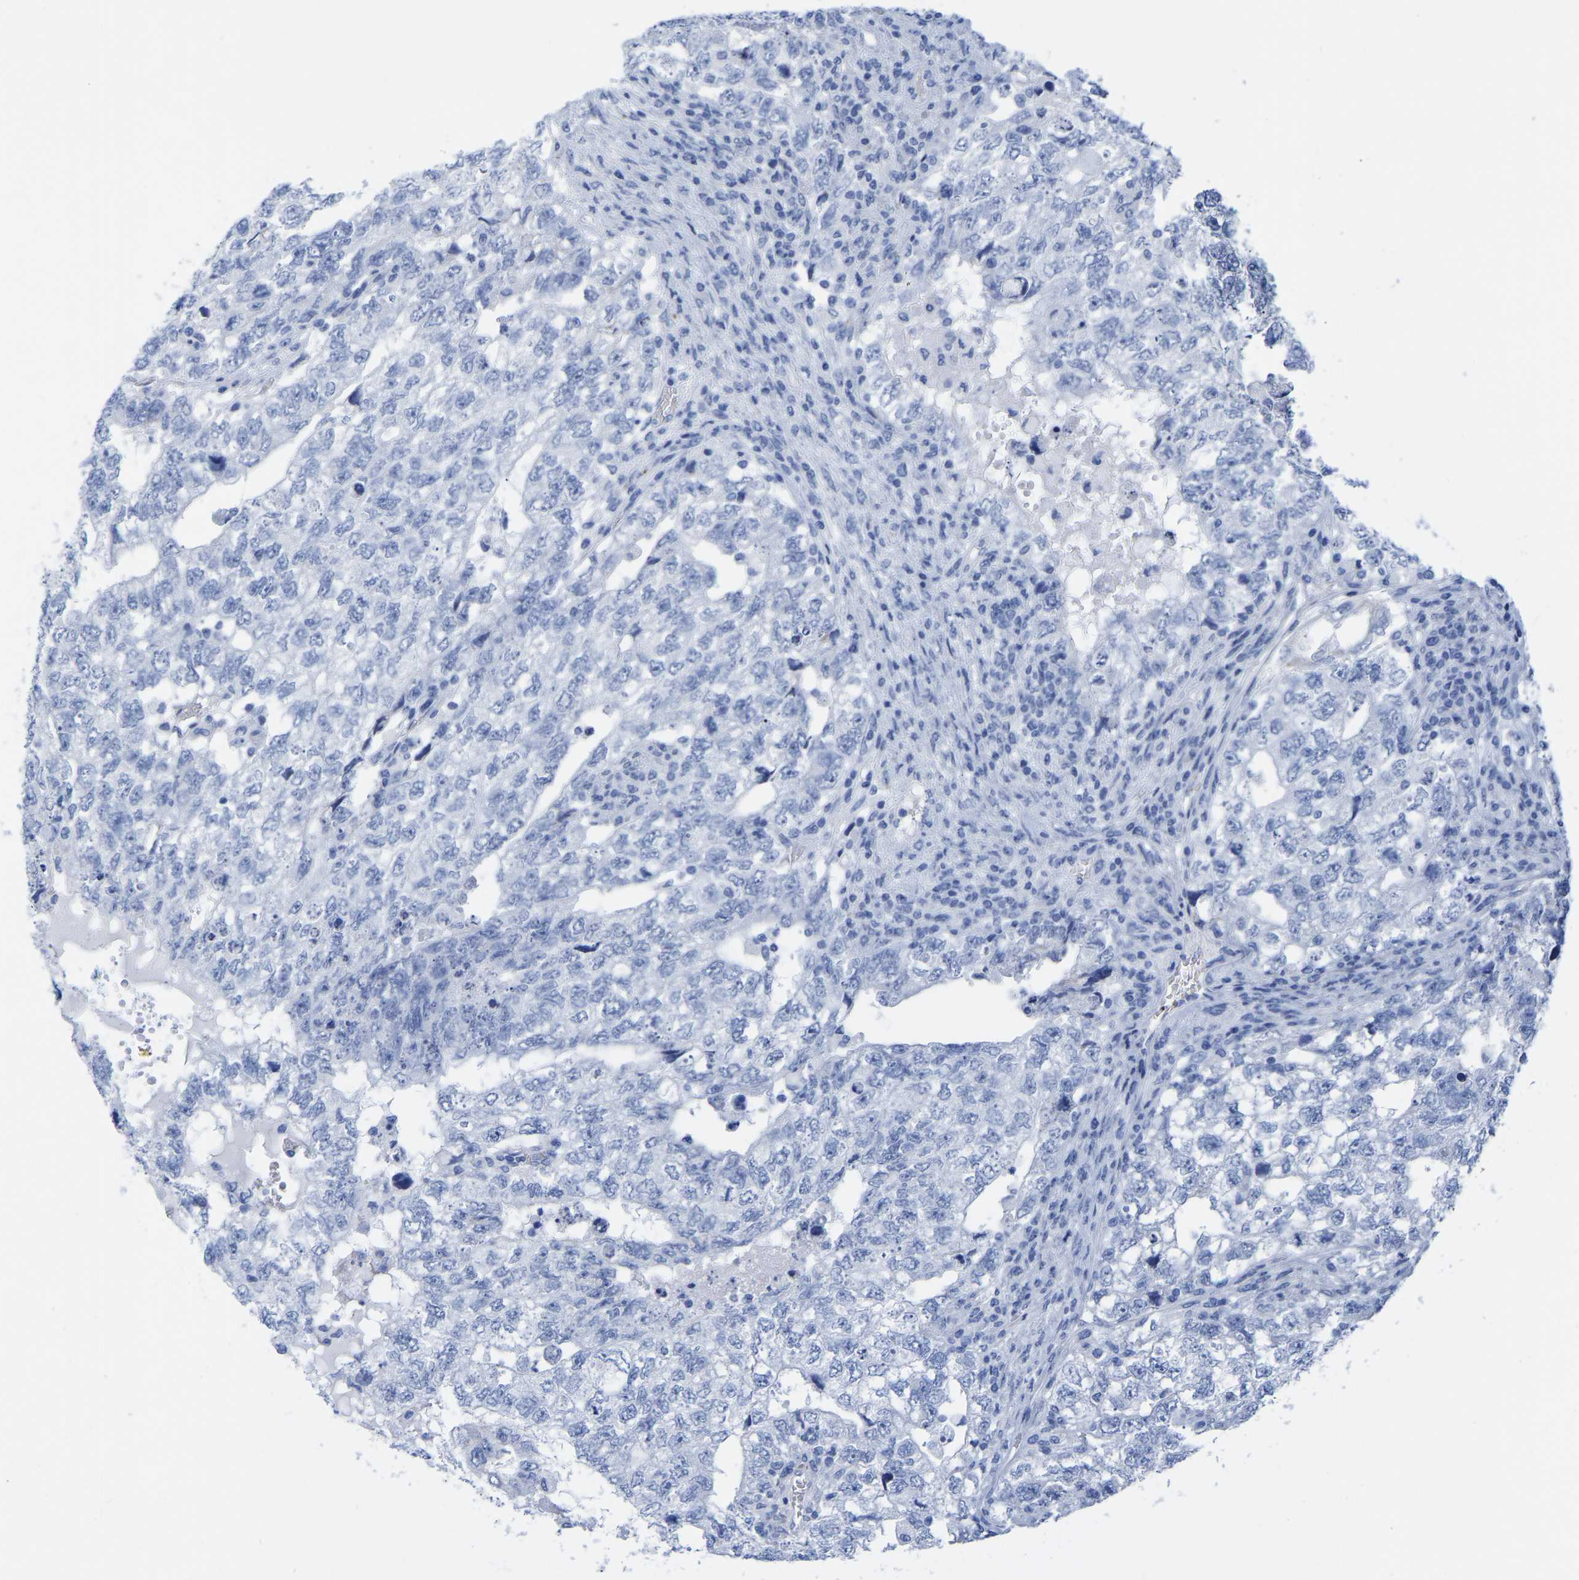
{"staining": {"intensity": "negative", "quantity": "none", "location": "none"}, "tissue": "testis cancer", "cell_type": "Tumor cells", "image_type": "cancer", "snomed": [{"axis": "morphology", "description": "Carcinoma, Embryonal, NOS"}, {"axis": "topography", "description": "Testis"}], "caption": "Tumor cells show no significant expression in testis embryonal carcinoma.", "gene": "HAPLN1", "patient": {"sex": "male", "age": 36}}